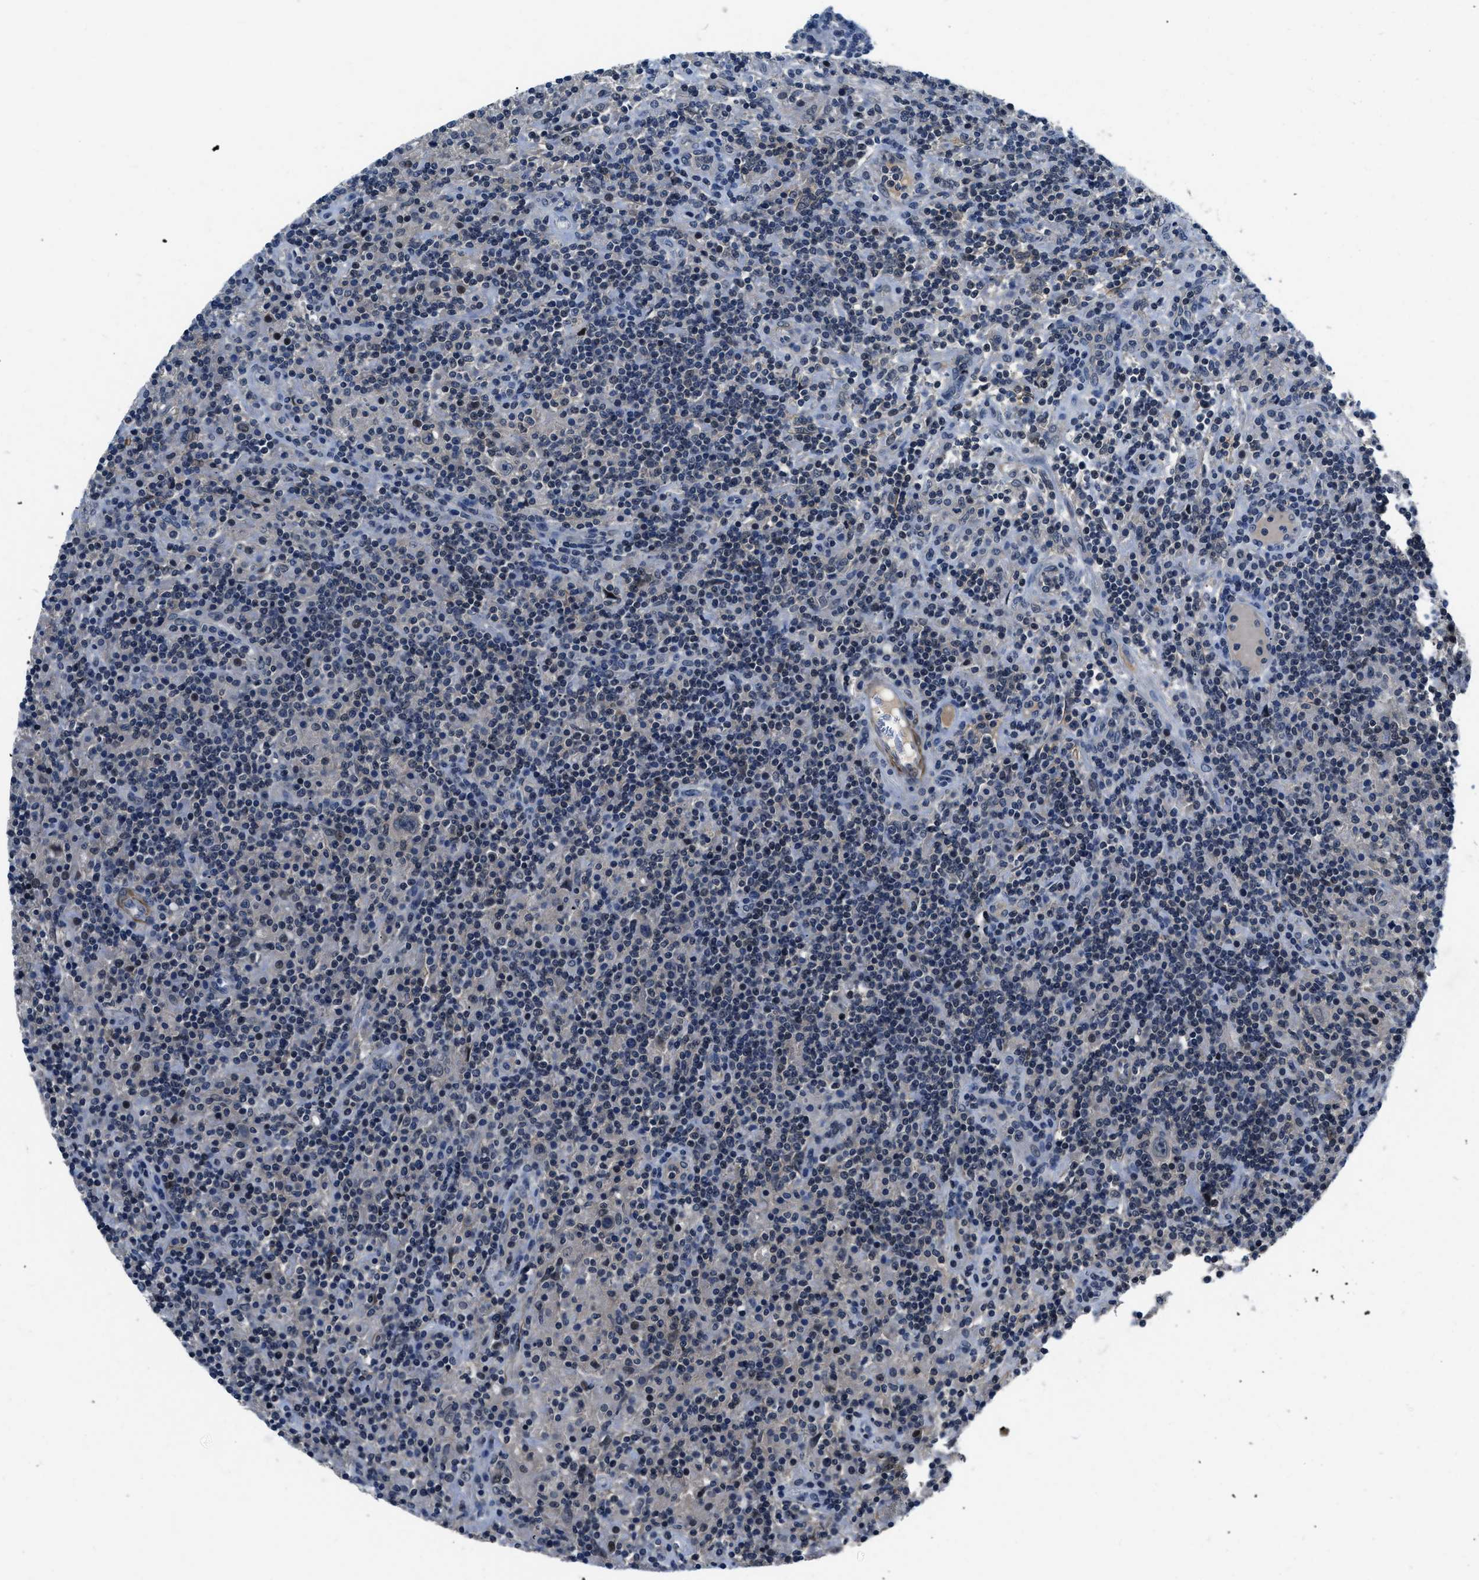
{"staining": {"intensity": "negative", "quantity": "none", "location": "none"}, "tissue": "lymphoma", "cell_type": "Tumor cells", "image_type": "cancer", "snomed": [{"axis": "morphology", "description": "Hodgkin's disease, NOS"}, {"axis": "topography", "description": "Lymph node"}], "caption": "A high-resolution image shows IHC staining of Hodgkin's disease, which reveals no significant staining in tumor cells.", "gene": "LANCL2", "patient": {"sex": "male", "age": 70}}